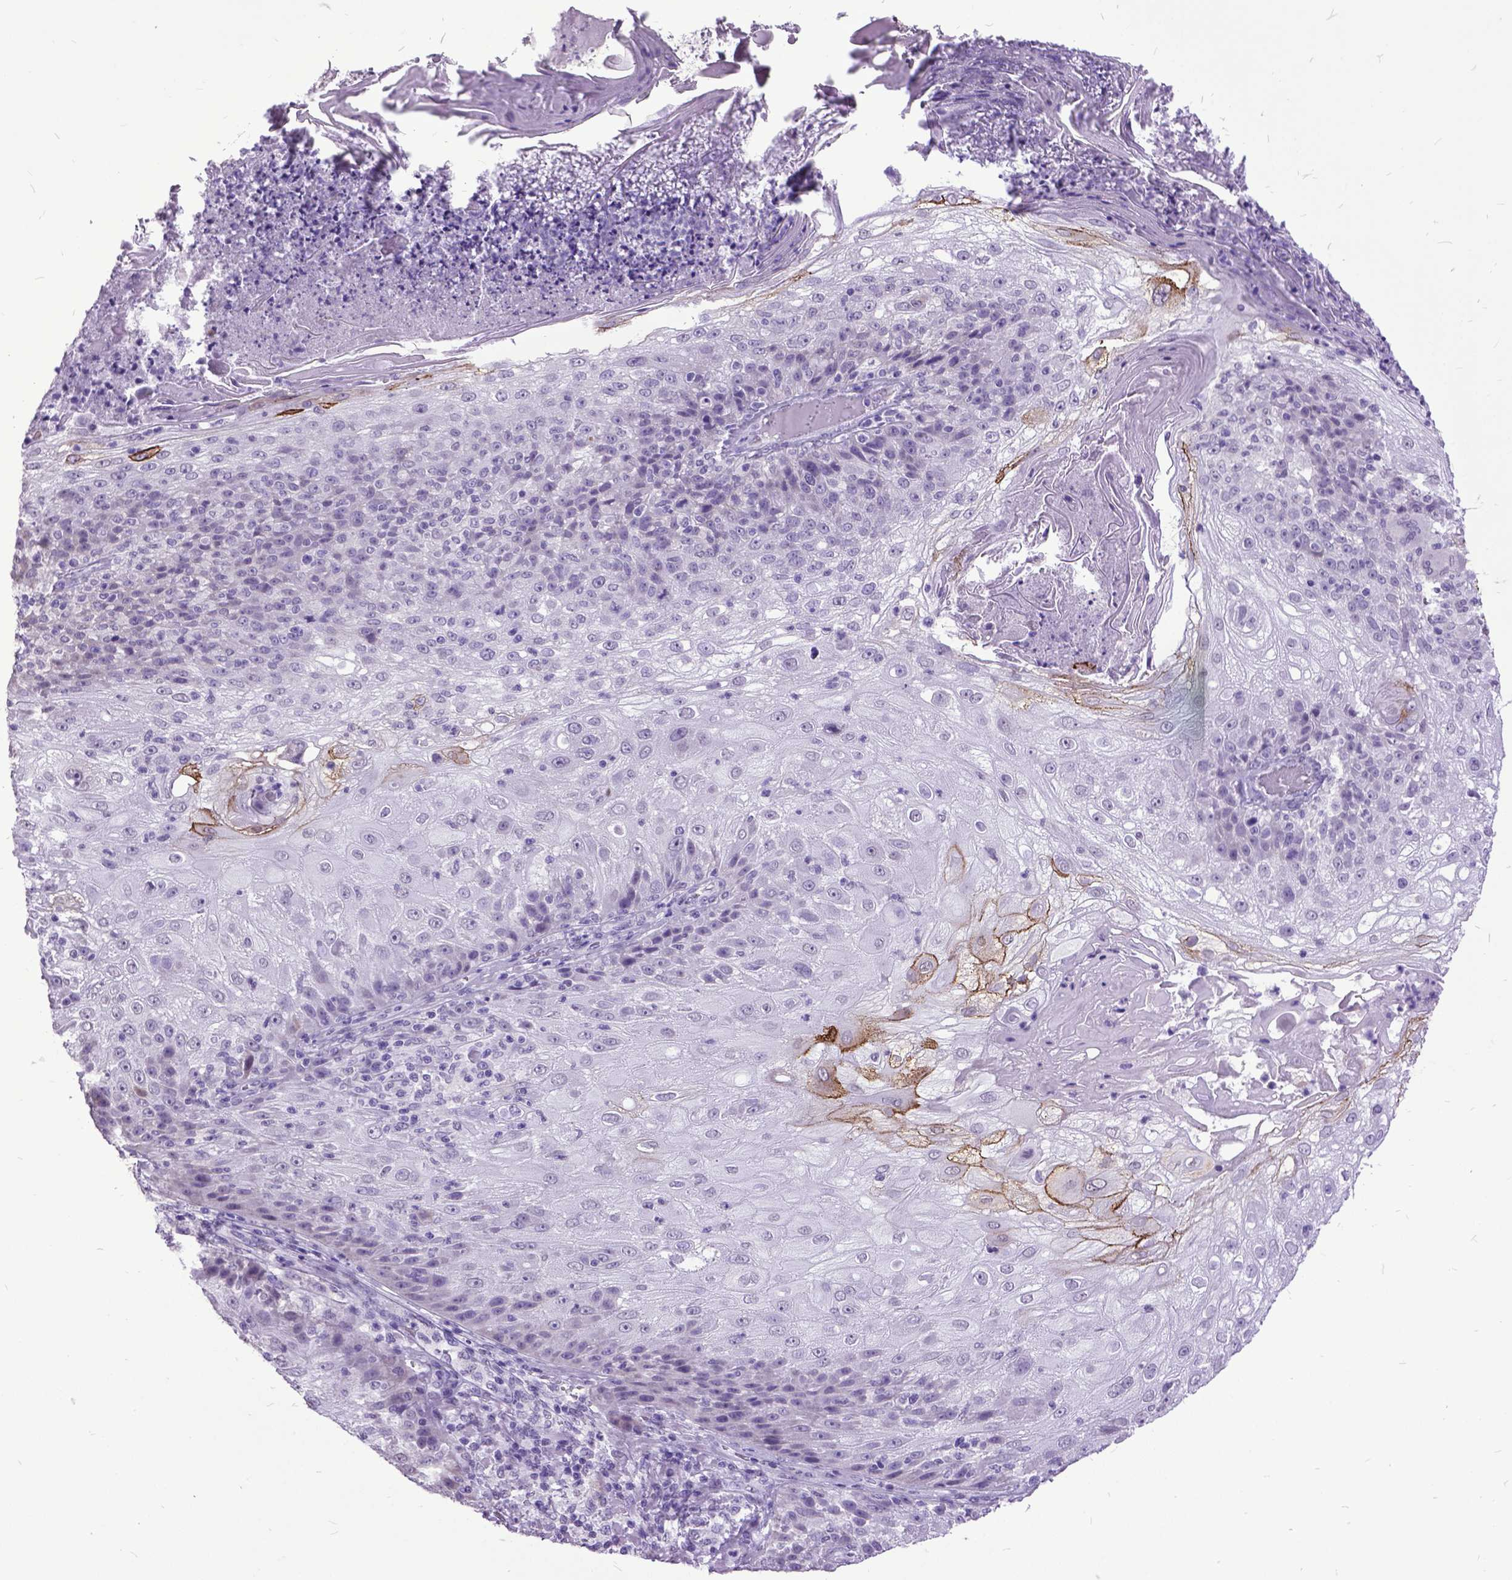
{"staining": {"intensity": "negative", "quantity": "none", "location": "none"}, "tissue": "skin cancer", "cell_type": "Tumor cells", "image_type": "cancer", "snomed": [{"axis": "morphology", "description": "Normal tissue, NOS"}, {"axis": "morphology", "description": "Squamous cell carcinoma, NOS"}, {"axis": "topography", "description": "Skin"}], "caption": "Image shows no protein positivity in tumor cells of skin cancer tissue.", "gene": "MARCHF10", "patient": {"sex": "female", "age": 83}}